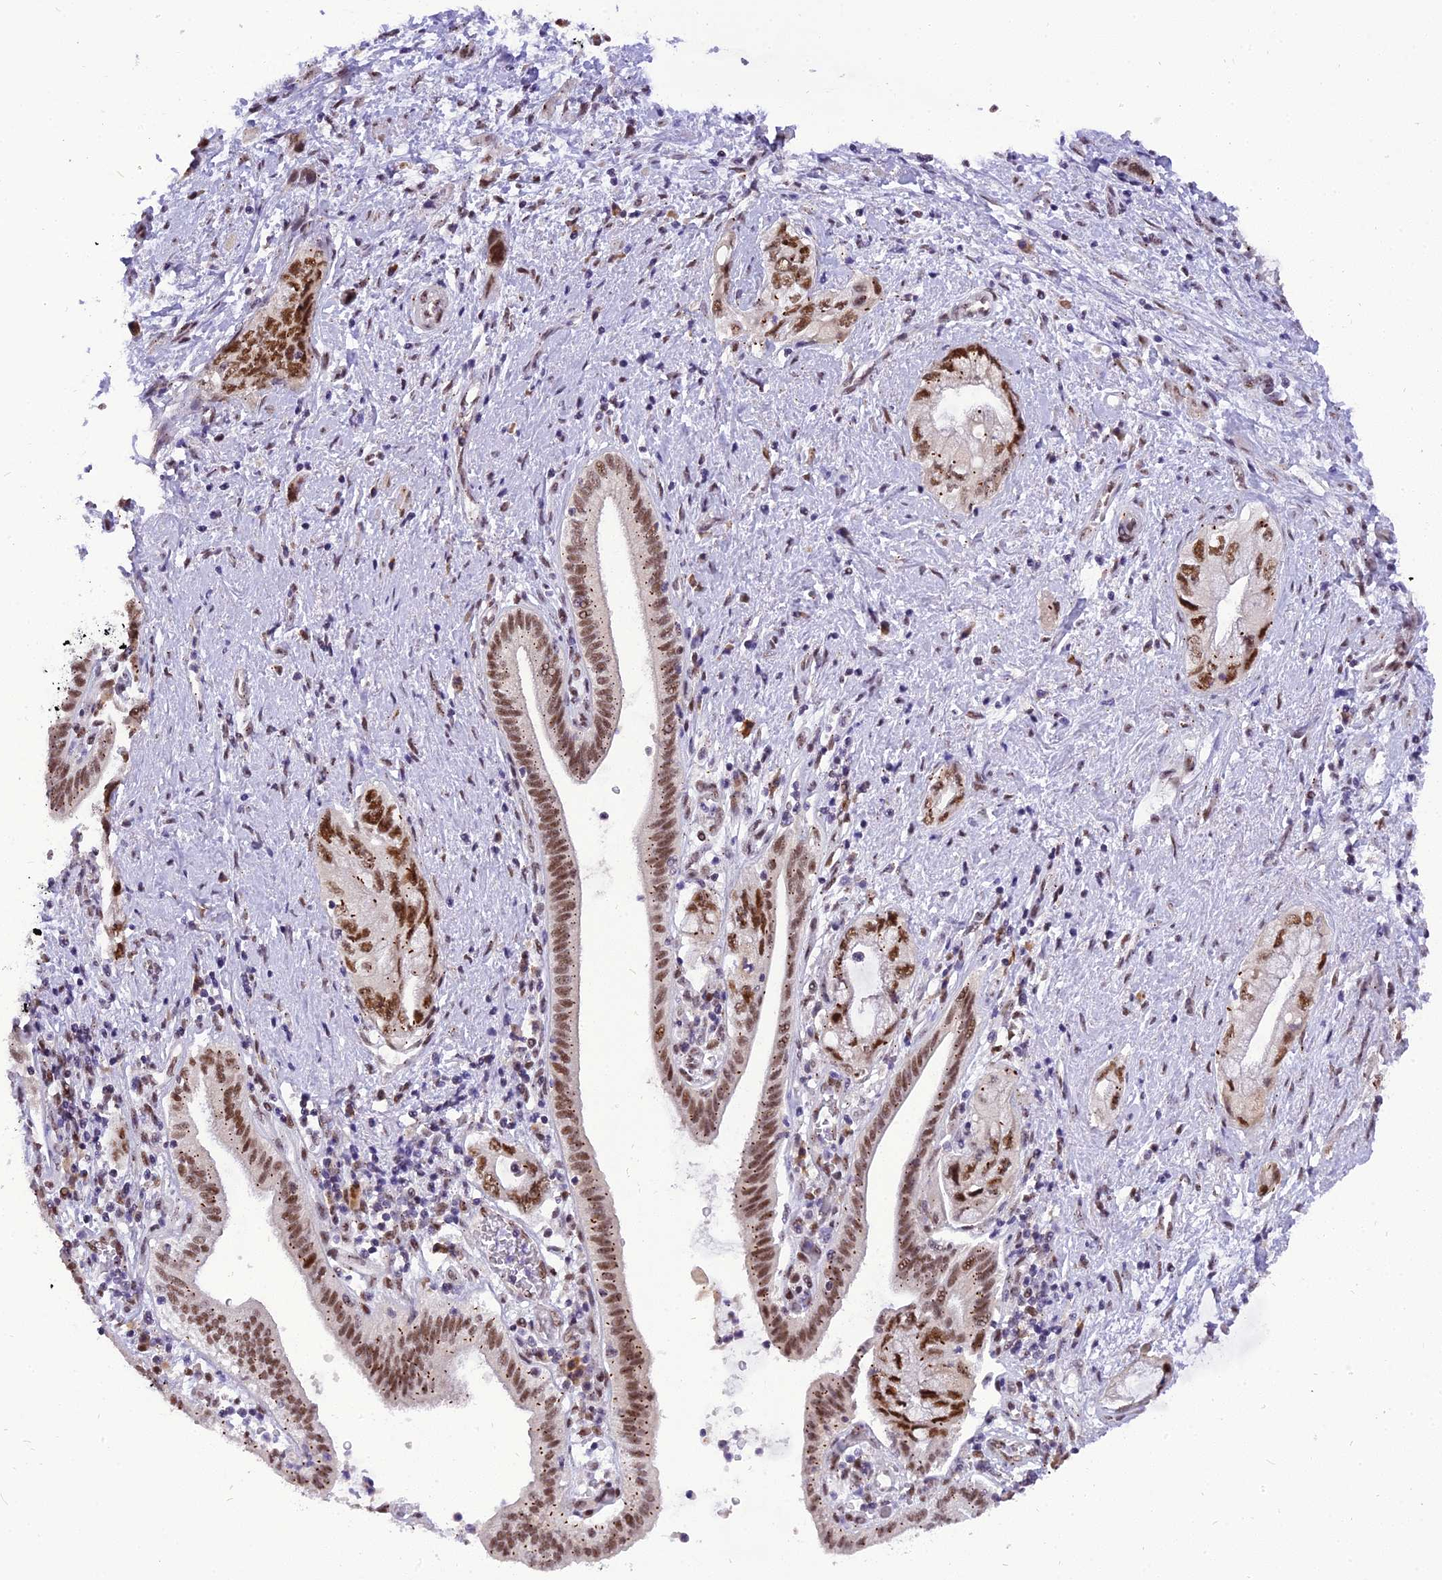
{"staining": {"intensity": "moderate", "quantity": ">75%", "location": "nuclear"}, "tissue": "pancreatic cancer", "cell_type": "Tumor cells", "image_type": "cancer", "snomed": [{"axis": "morphology", "description": "Adenocarcinoma, NOS"}, {"axis": "topography", "description": "Pancreas"}], "caption": "A medium amount of moderate nuclear staining is identified in approximately >75% of tumor cells in pancreatic adenocarcinoma tissue.", "gene": "IRF2BP1", "patient": {"sex": "female", "age": 73}}